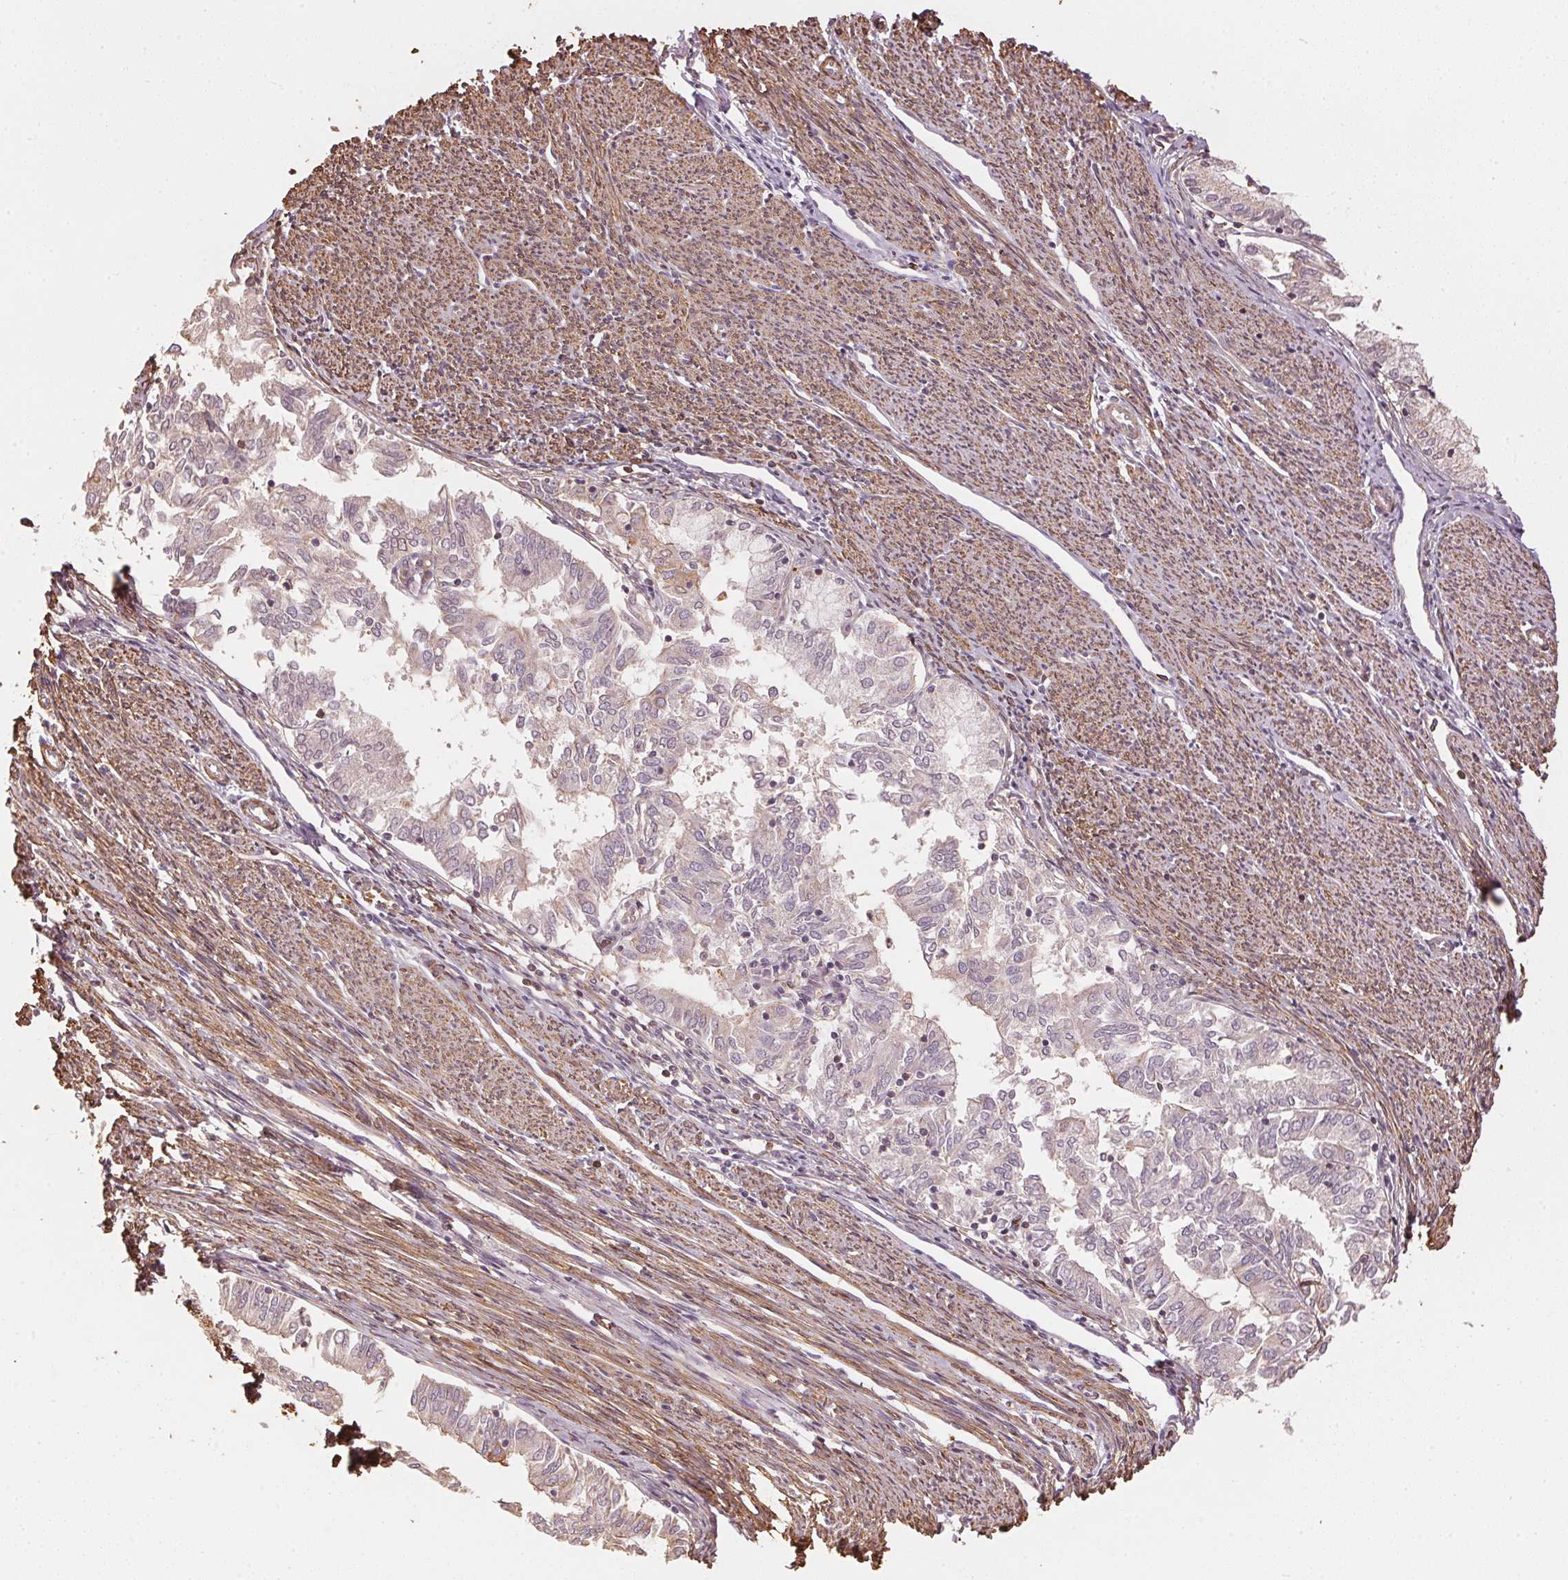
{"staining": {"intensity": "negative", "quantity": "none", "location": "none"}, "tissue": "endometrial cancer", "cell_type": "Tumor cells", "image_type": "cancer", "snomed": [{"axis": "morphology", "description": "Adenocarcinoma, NOS"}, {"axis": "topography", "description": "Endometrium"}], "caption": "This is an IHC histopathology image of human endometrial adenocarcinoma. There is no positivity in tumor cells.", "gene": "QDPR", "patient": {"sex": "female", "age": 79}}